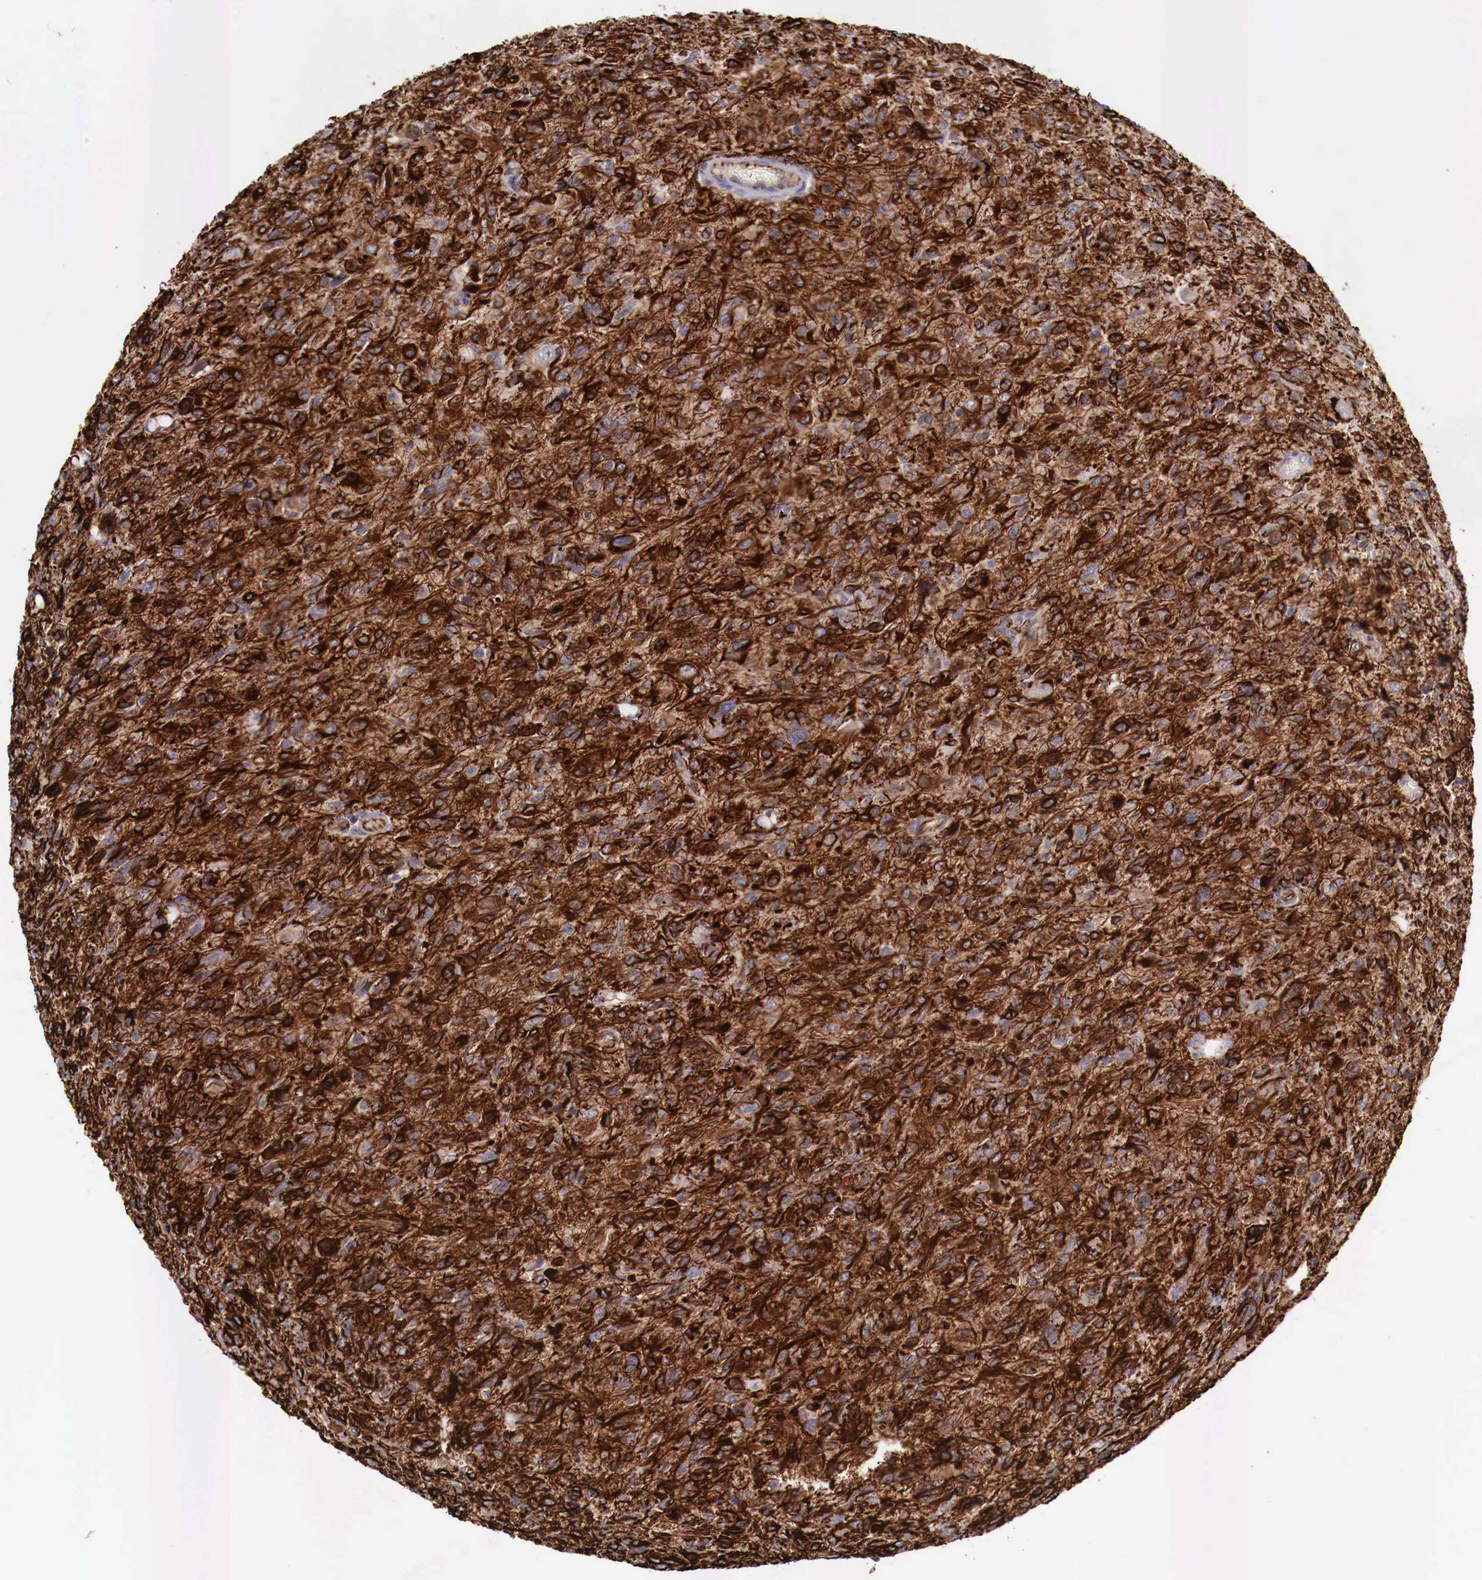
{"staining": {"intensity": "strong", "quantity": ">75%", "location": "cytoplasmic/membranous,nuclear"}, "tissue": "glioma", "cell_type": "Tumor cells", "image_type": "cancer", "snomed": [{"axis": "morphology", "description": "Glioma, malignant, High grade"}, {"axis": "topography", "description": "Brain"}], "caption": "Malignant high-grade glioma stained for a protein (brown) demonstrates strong cytoplasmic/membranous and nuclear positive staining in approximately >75% of tumor cells.", "gene": "WT1", "patient": {"sex": "female", "age": 60}}